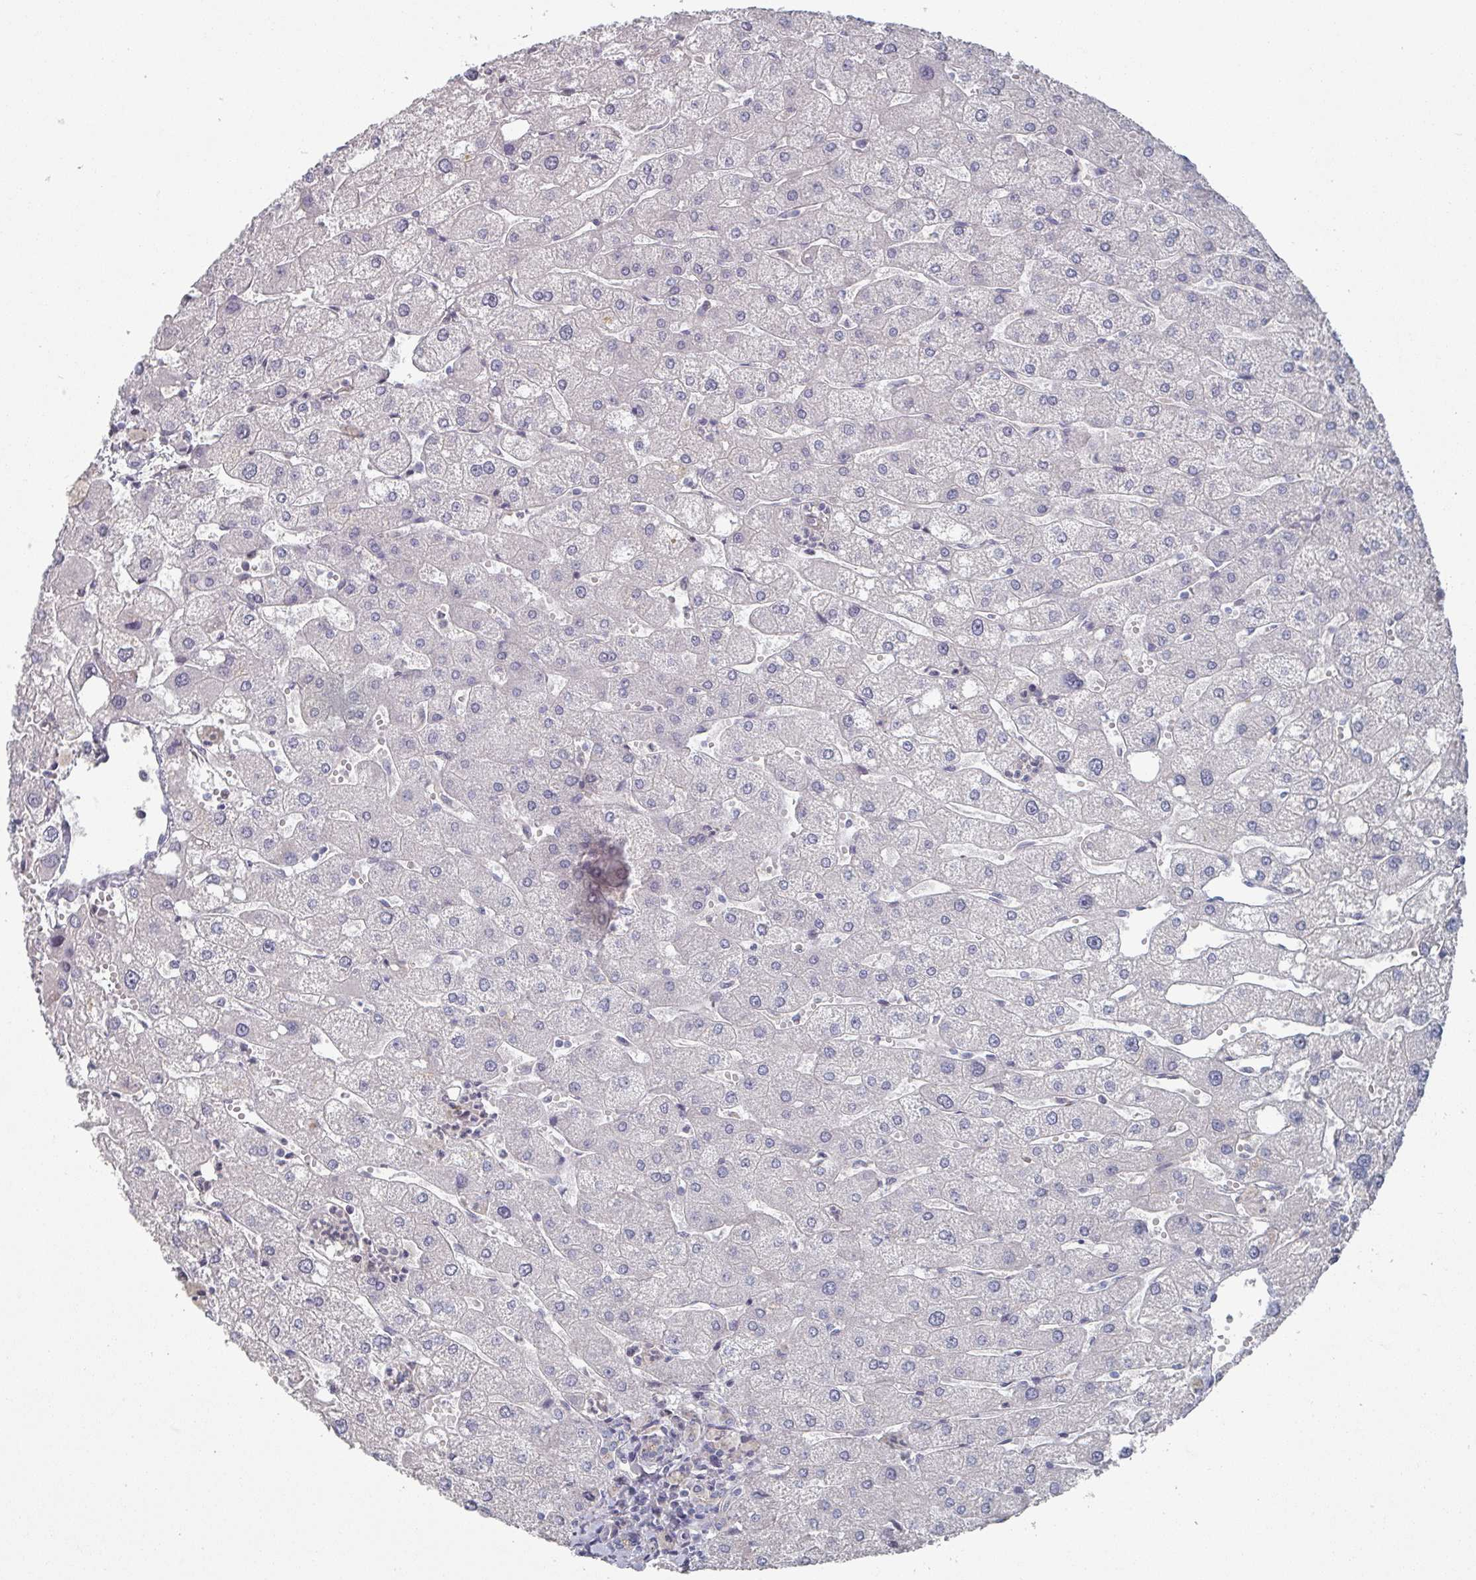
{"staining": {"intensity": "negative", "quantity": "none", "location": "none"}, "tissue": "liver", "cell_type": "Cholangiocytes", "image_type": "normal", "snomed": [{"axis": "morphology", "description": "Normal tissue, NOS"}, {"axis": "topography", "description": "Liver"}], "caption": "Liver was stained to show a protein in brown. There is no significant positivity in cholangiocytes. Brightfield microscopy of IHC stained with DAB (brown) and hematoxylin (blue), captured at high magnification.", "gene": "EFL1", "patient": {"sex": "male", "age": 67}}